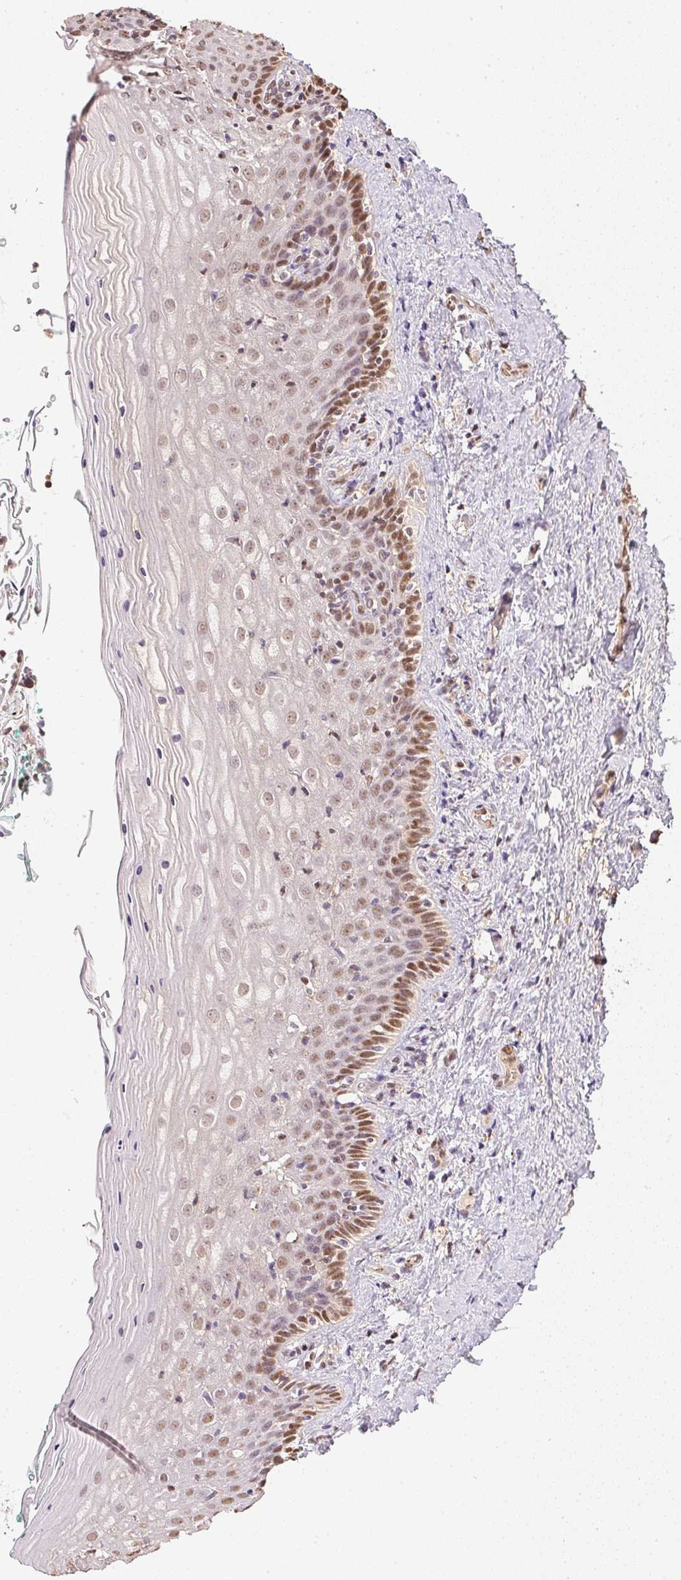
{"staining": {"intensity": "moderate", "quantity": "25%-75%", "location": "nuclear"}, "tissue": "vagina", "cell_type": "Squamous epithelial cells", "image_type": "normal", "snomed": [{"axis": "morphology", "description": "Normal tissue, NOS"}, {"axis": "topography", "description": "Vagina"}], "caption": "A brown stain highlights moderate nuclear expression of a protein in squamous epithelial cells of benign human vagina.", "gene": "TPI1", "patient": {"sex": "female", "age": 45}}